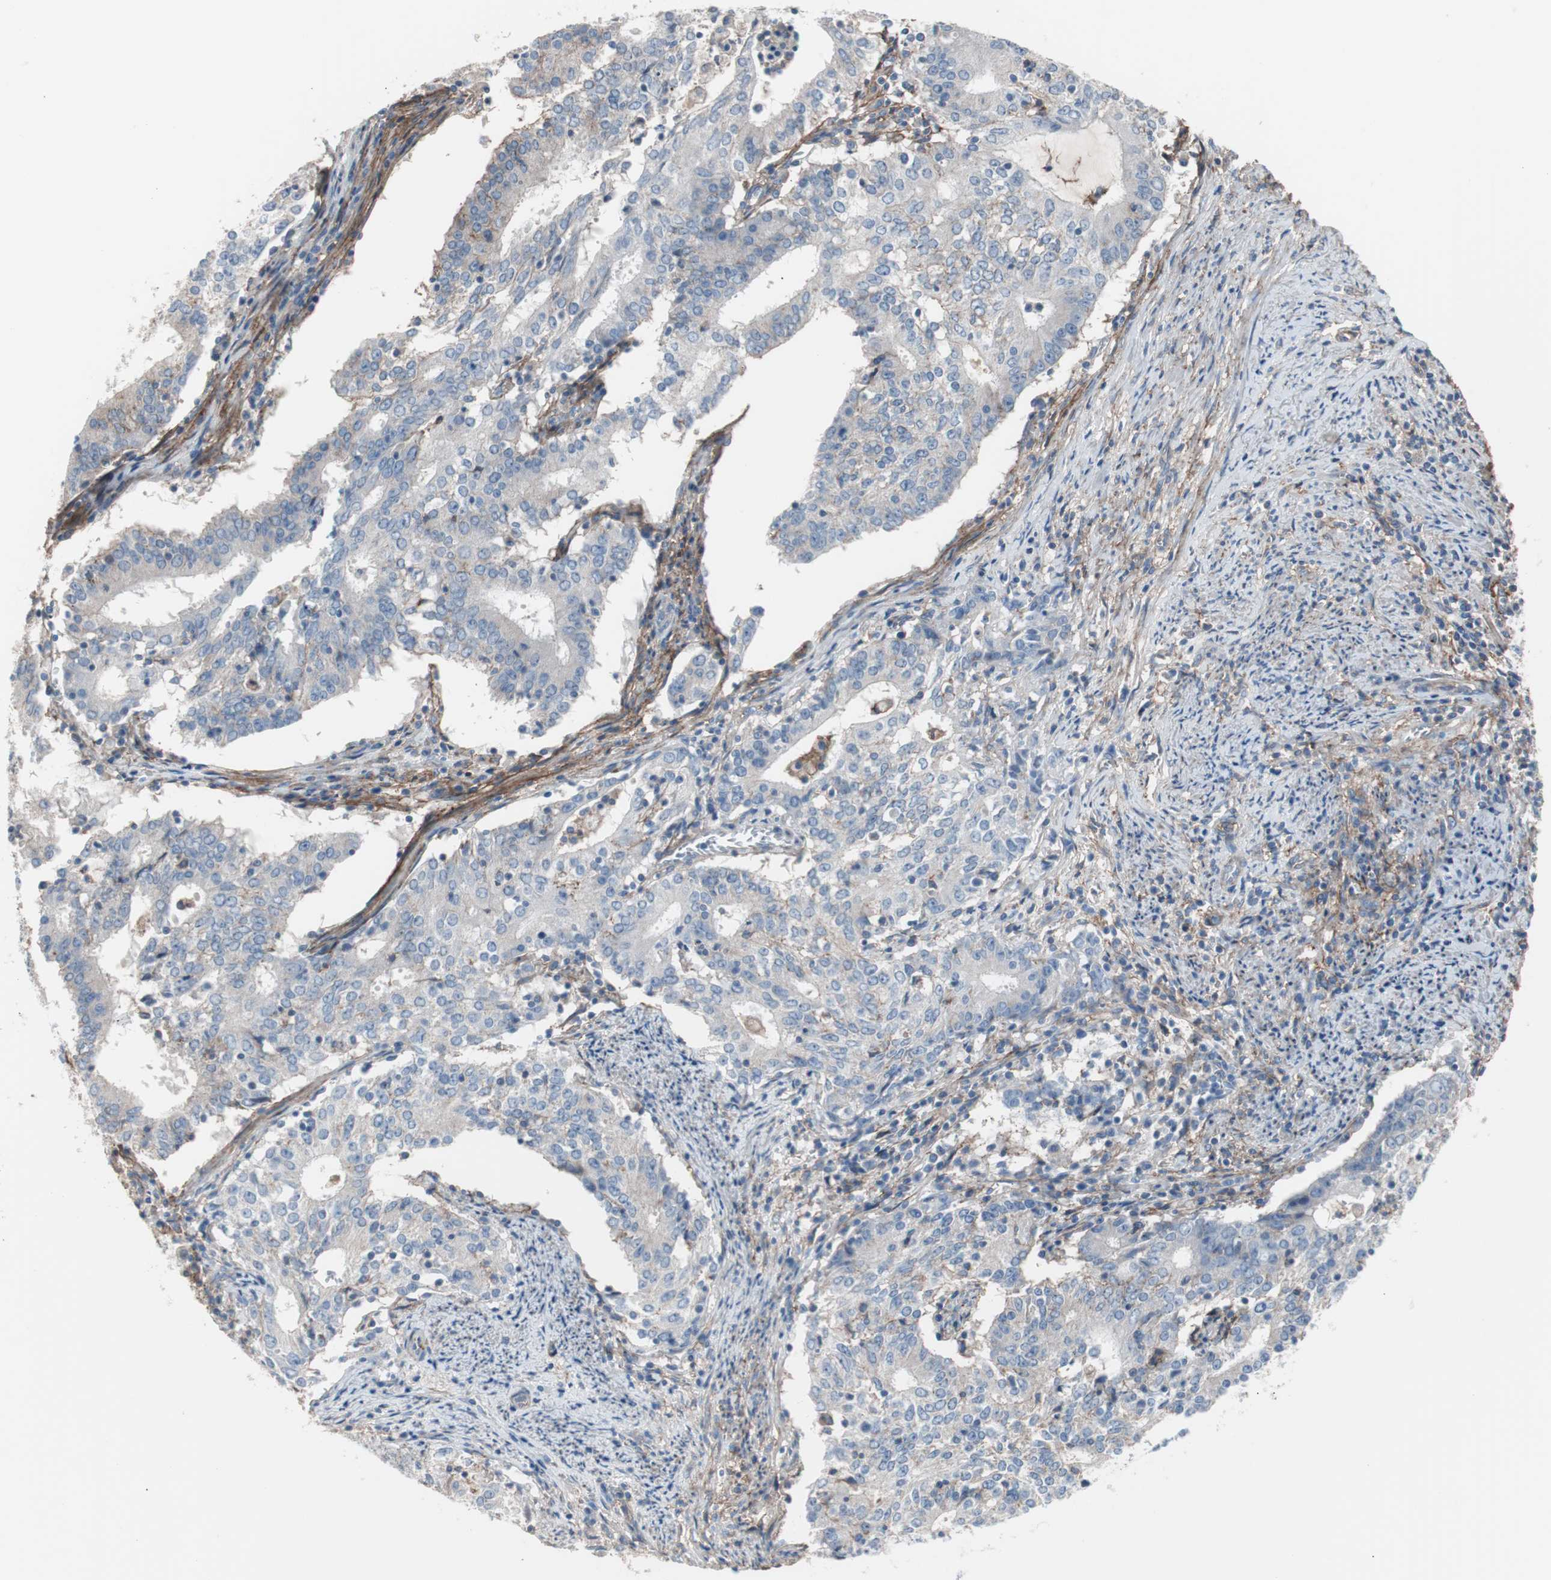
{"staining": {"intensity": "negative", "quantity": "none", "location": "none"}, "tissue": "cervical cancer", "cell_type": "Tumor cells", "image_type": "cancer", "snomed": [{"axis": "morphology", "description": "Adenocarcinoma, NOS"}, {"axis": "topography", "description": "Cervix"}], "caption": "Immunohistochemistry histopathology image of neoplastic tissue: human cervical cancer (adenocarcinoma) stained with DAB demonstrates no significant protein positivity in tumor cells. (Brightfield microscopy of DAB (3,3'-diaminobenzidine) IHC at high magnification).", "gene": "CD81", "patient": {"sex": "female", "age": 44}}